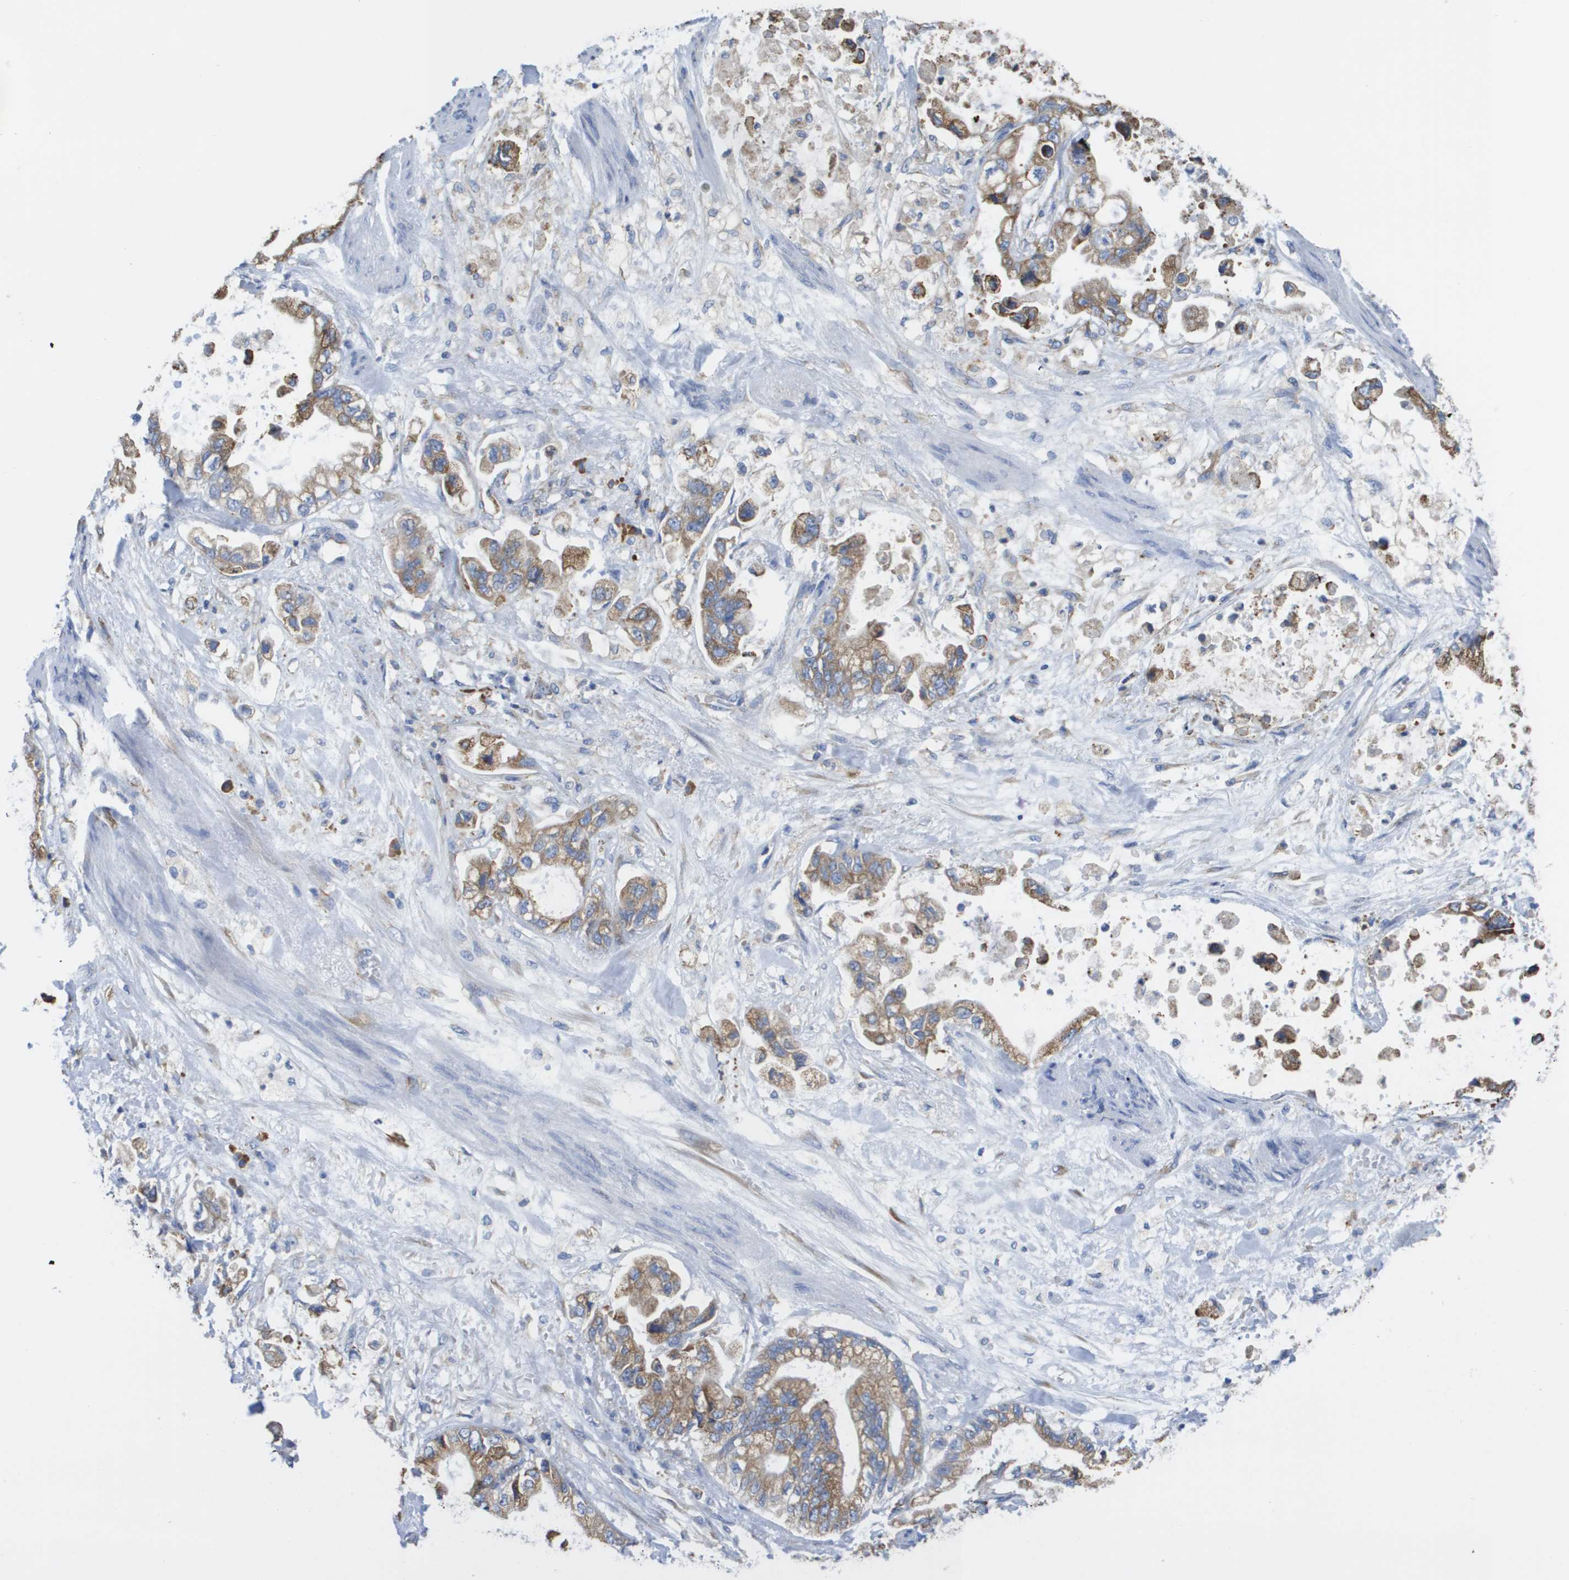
{"staining": {"intensity": "moderate", "quantity": ">75%", "location": "cytoplasmic/membranous"}, "tissue": "stomach cancer", "cell_type": "Tumor cells", "image_type": "cancer", "snomed": [{"axis": "morphology", "description": "Normal tissue, NOS"}, {"axis": "morphology", "description": "Adenocarcinoma, NOS"}, {"axis": "topography", "description": "Stomach"}], "caption": "Tumor cells reveal moderate cytoplasmic/membranous expression in about >75% of cells in adenocarcinoma (stomach).", "gene": "SDR42E1", "patient": {"sex": "male", "age": 62}}